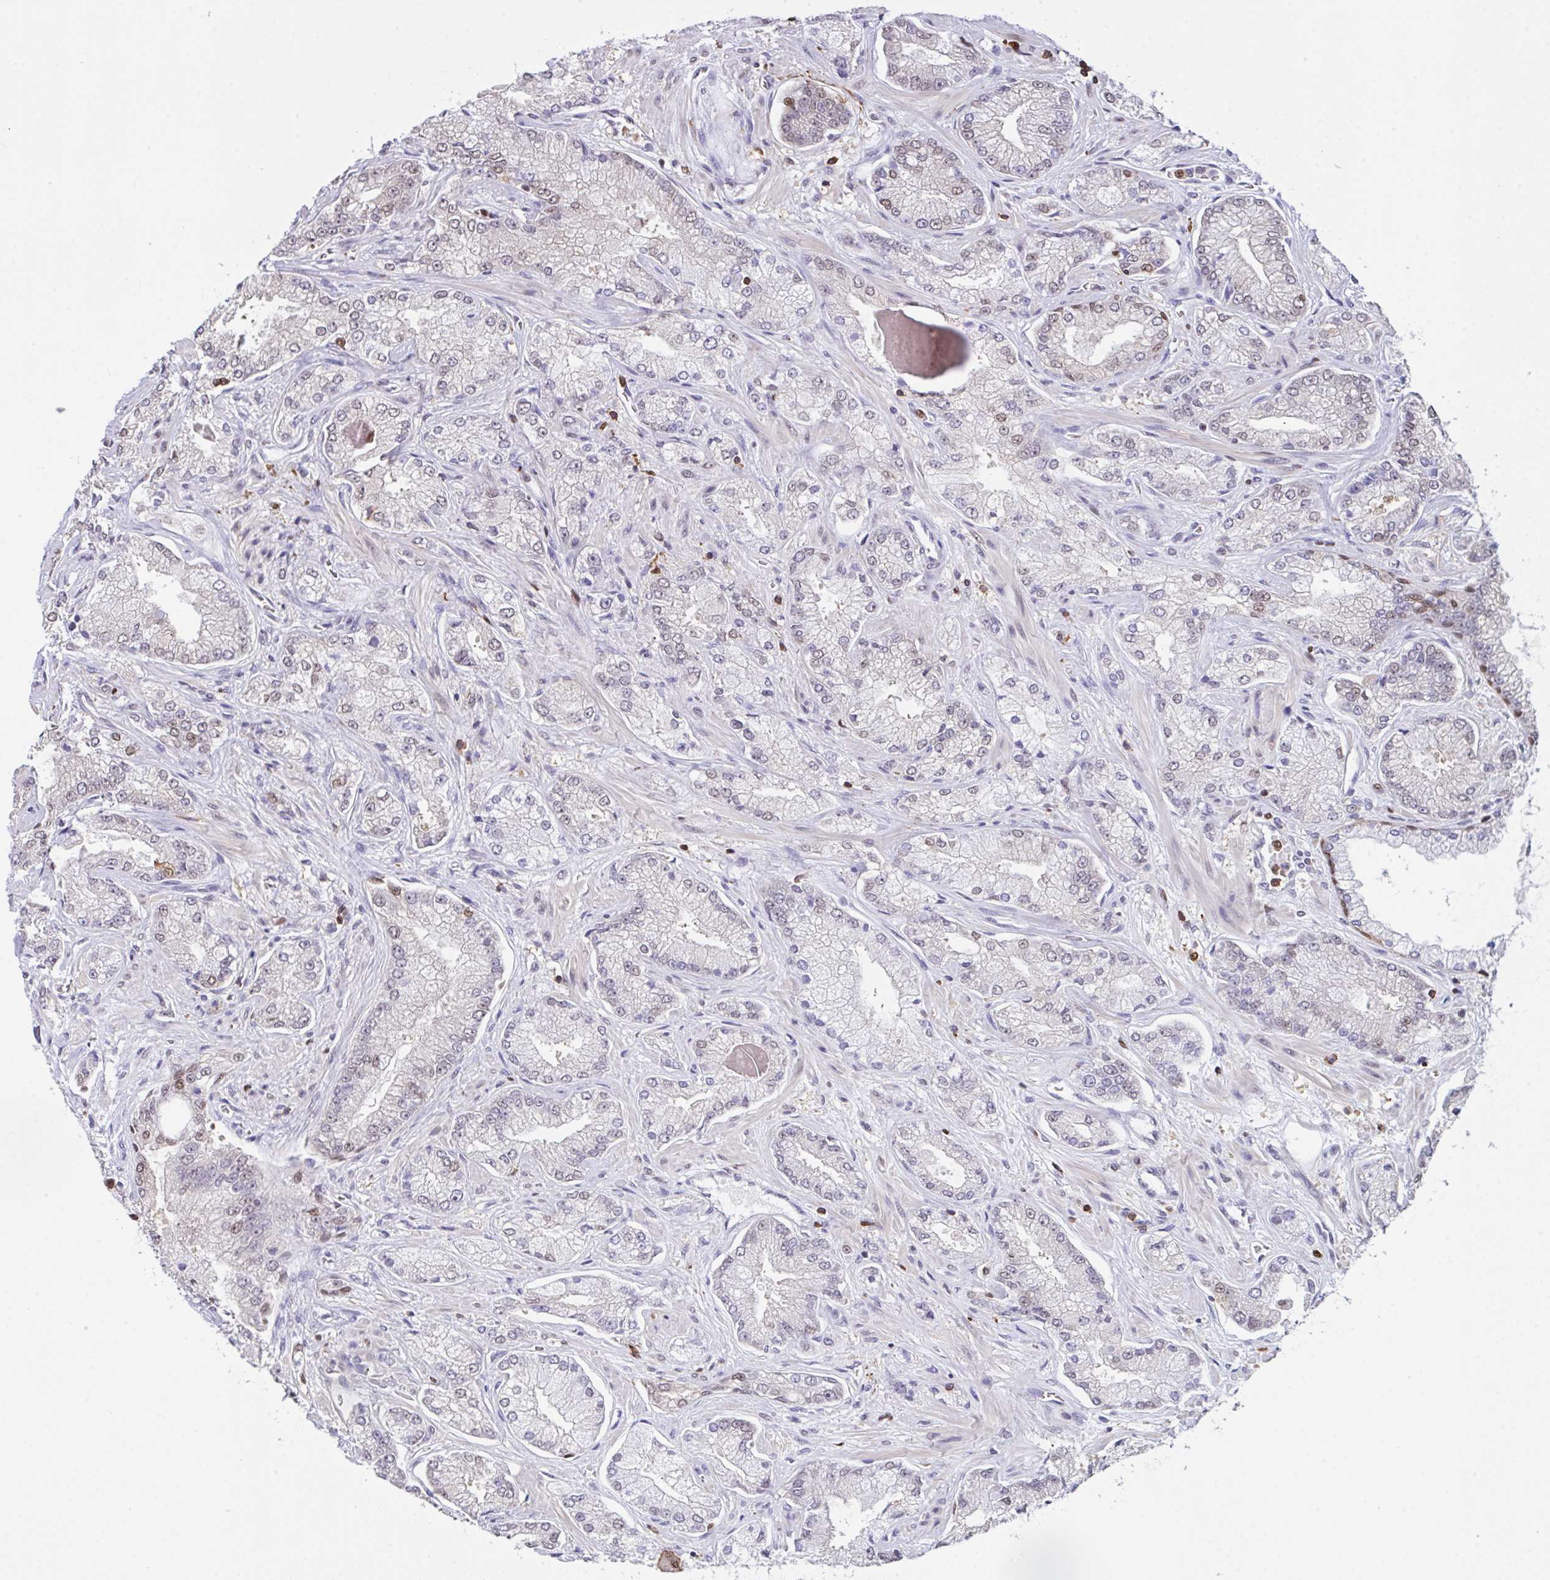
{"staining": {"intensity": "weak", "quantity": "<25%", "location": "nuclear"}, "tissue": "prostate cancer", "cell_type": "Tumor cells", "image_type": "cancer", "snomed": [{"axis": "morphology", "description": "Normal tissue, NOS"}, {"axis": "morphology", "description": "Adenocarcinoma, High grade"}, {"axis": "topography", "description": "Prostate"}, {"axis": "topography", "description": "Peripheral nerve tissue"}], "caption": "Human prostate high-grade adenocarcinoma stained for a protein using IHC demonstrates no staining in tumor cells.", "gene": "BTBD10", "patient": {"sex": "male", "age": 68}}